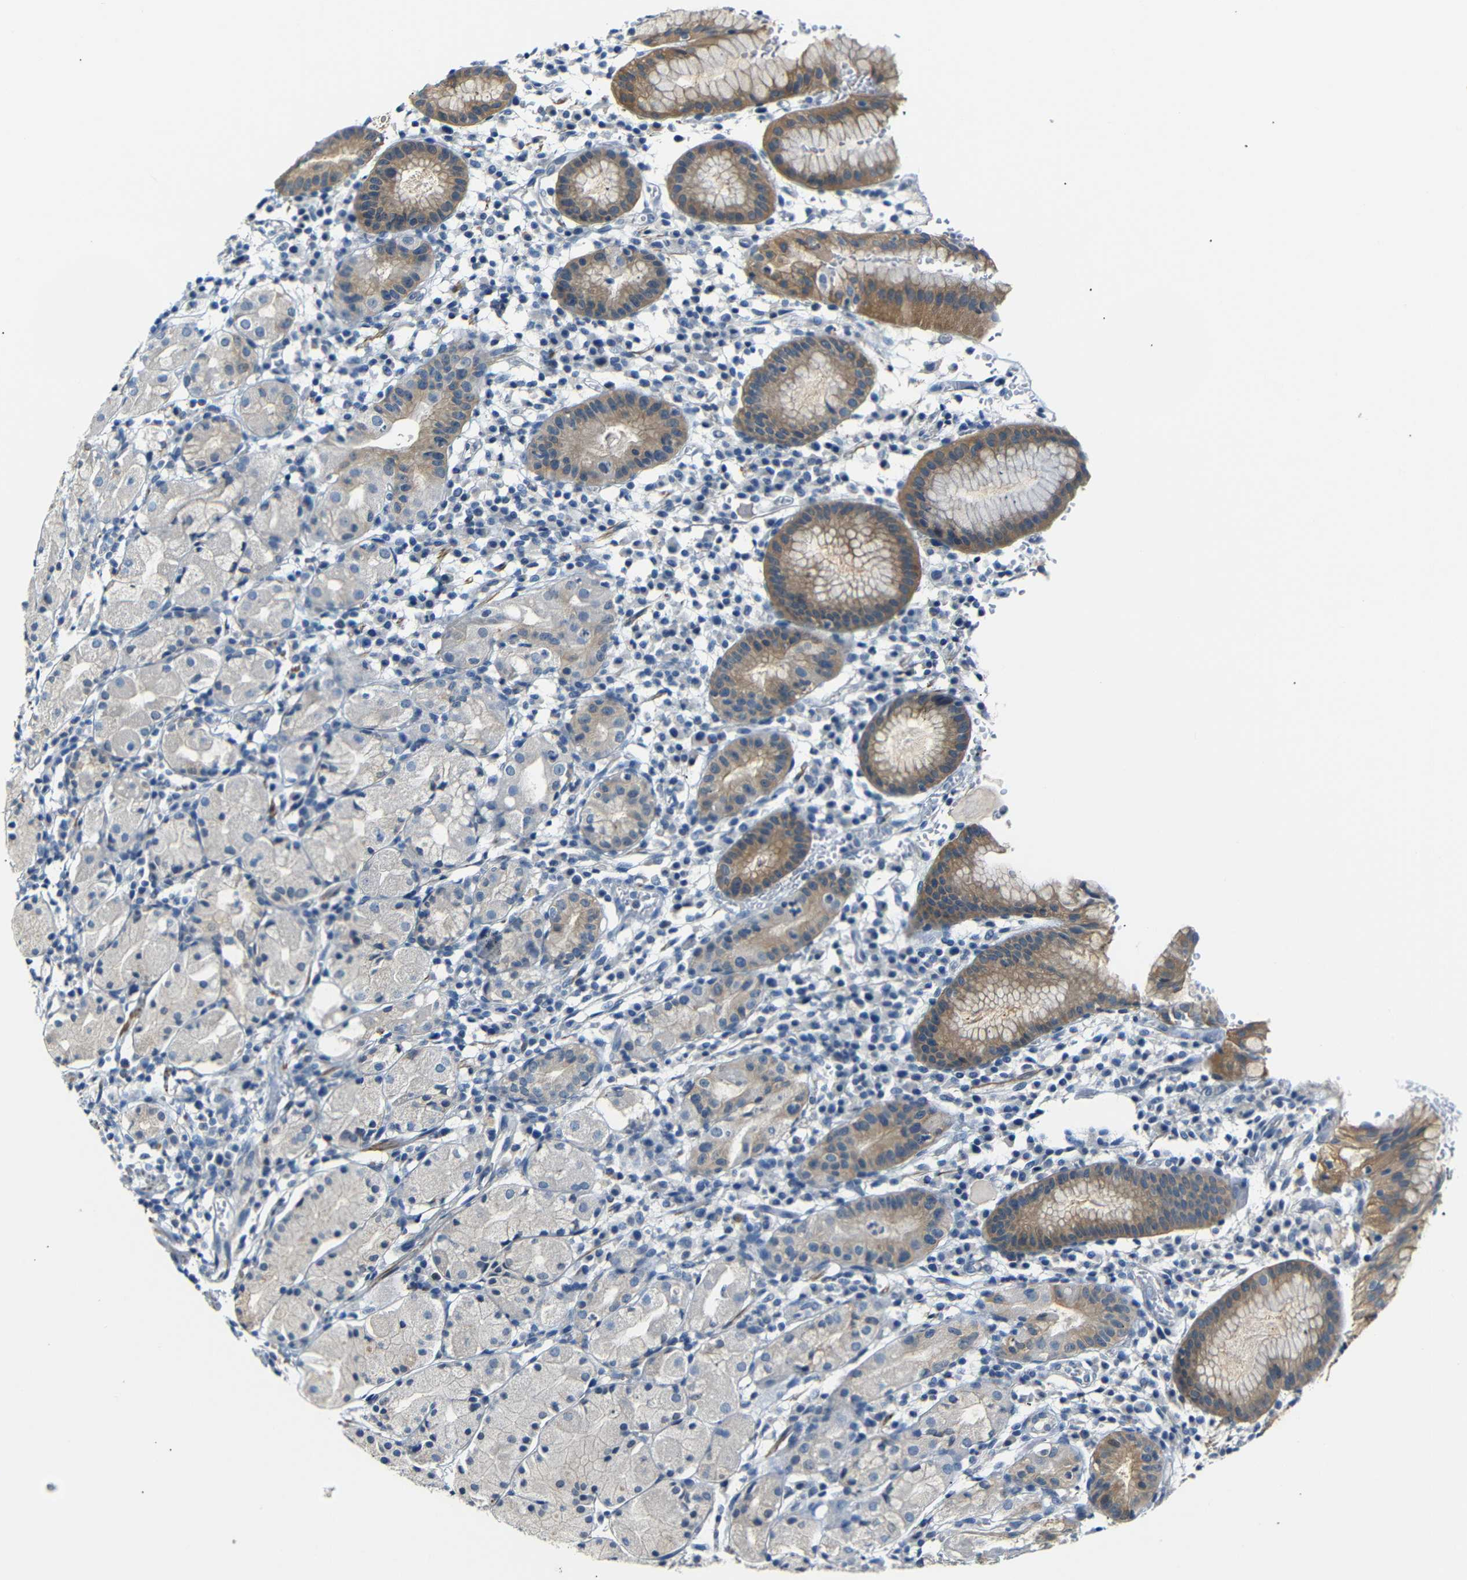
{"staining": {"intensity": "moderate", "quantity": "25%-75%", "location": "cytoplasmic/membranous"}, "tissue": "stomach", "cell_type": "Glandular cells", "image_type": "normal", "snomed": [{"axis": "morphology", "description": "Normal tissue, NOS"}, {"axis": "topography", "description": "Stomach"}, {"axis": "topography", "description": "Stomach, lower"}], "caption": "Stomach stained with DAB IHC exhibits medium levels of moderate cytoplasmic/membranous staining in about 25%-75% of glandular cells.", "gene": "SFN", "patient": {"sex": "female", "age": 75}}